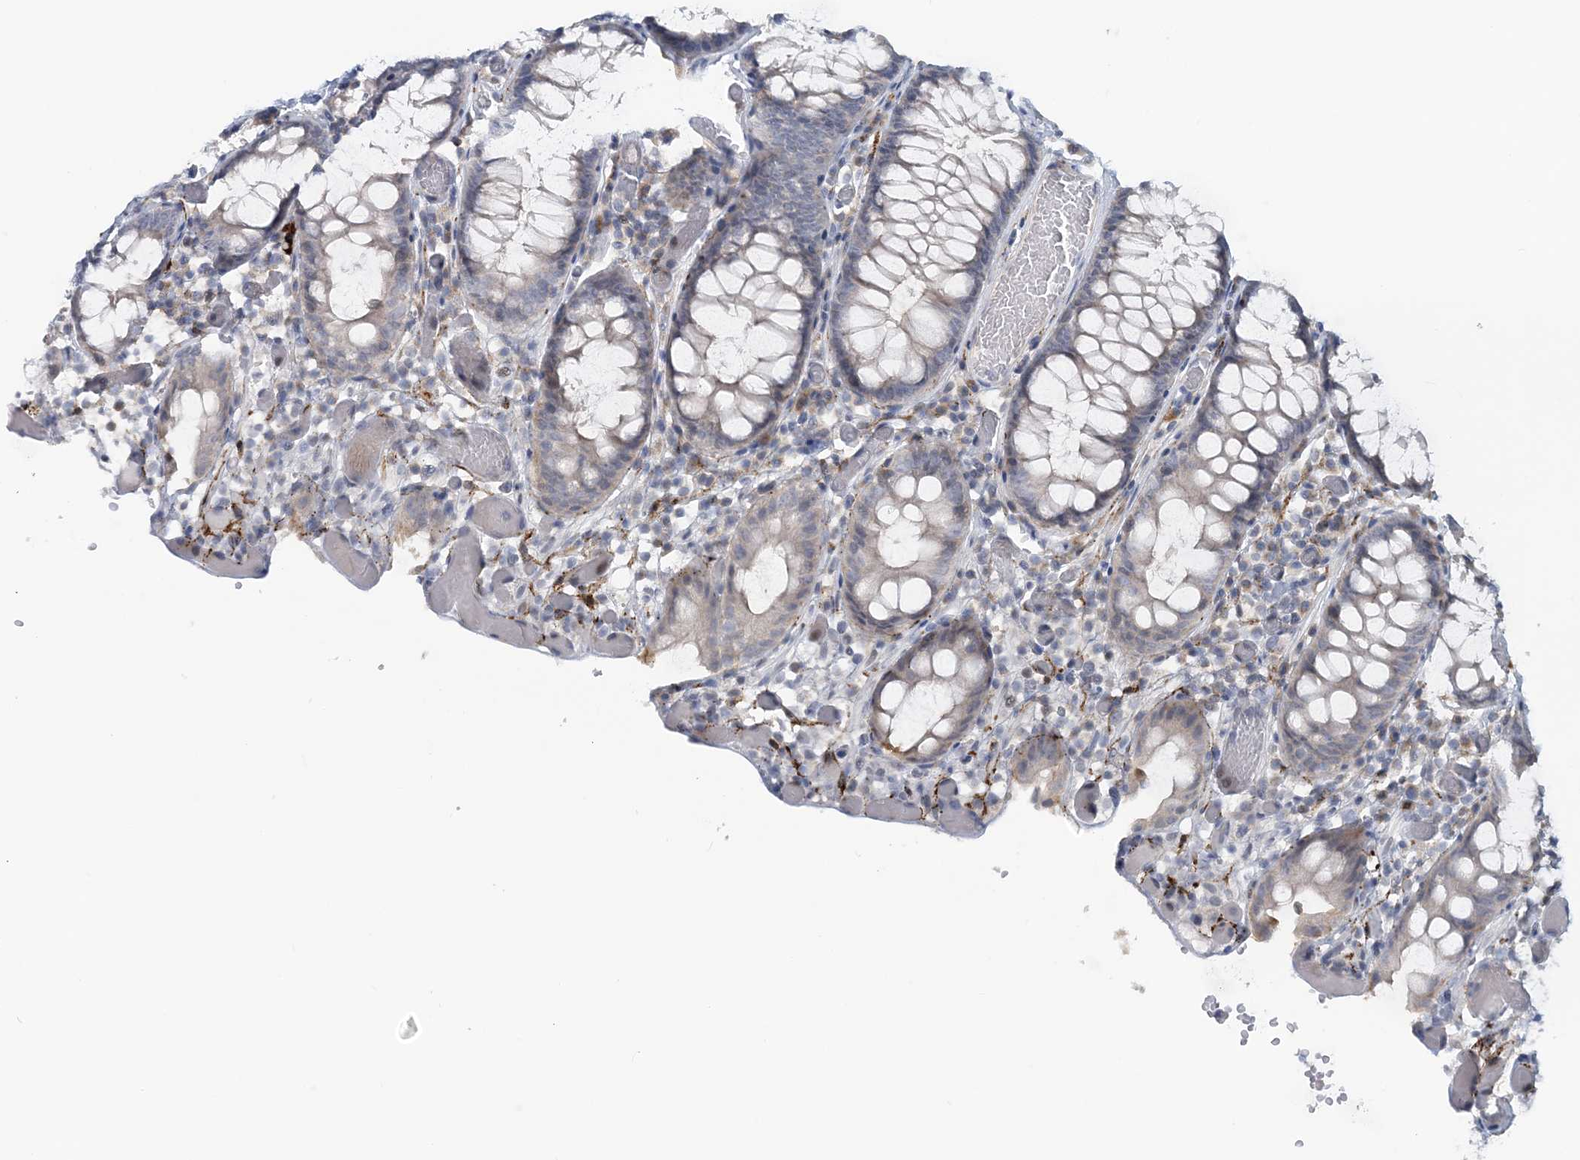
{"staining": {"intensity": "negative", "quantity": "none", "location": "none"}, "tissue": "colon", "cell_type": "Endothelial cells", "image_type": "normal", "snomed": [{"axis": "morphology", "description": "Normal tissue, NOS"}, {"axis": "topography", "description": "Colon"}], "caption": "IHC micrograph of unremarkable colon stained for a protein (brown), which displays no positivity in endothelial cells. (Stains: DAB (3,3'-diaminobenzidine) immunohistochemistry (IHC) with hematoxylin counter stain, Microscopy: brightfield microscopy at high magnification).", "gene": "SNED1", "patient": {"sex": "male", "age": 14}}